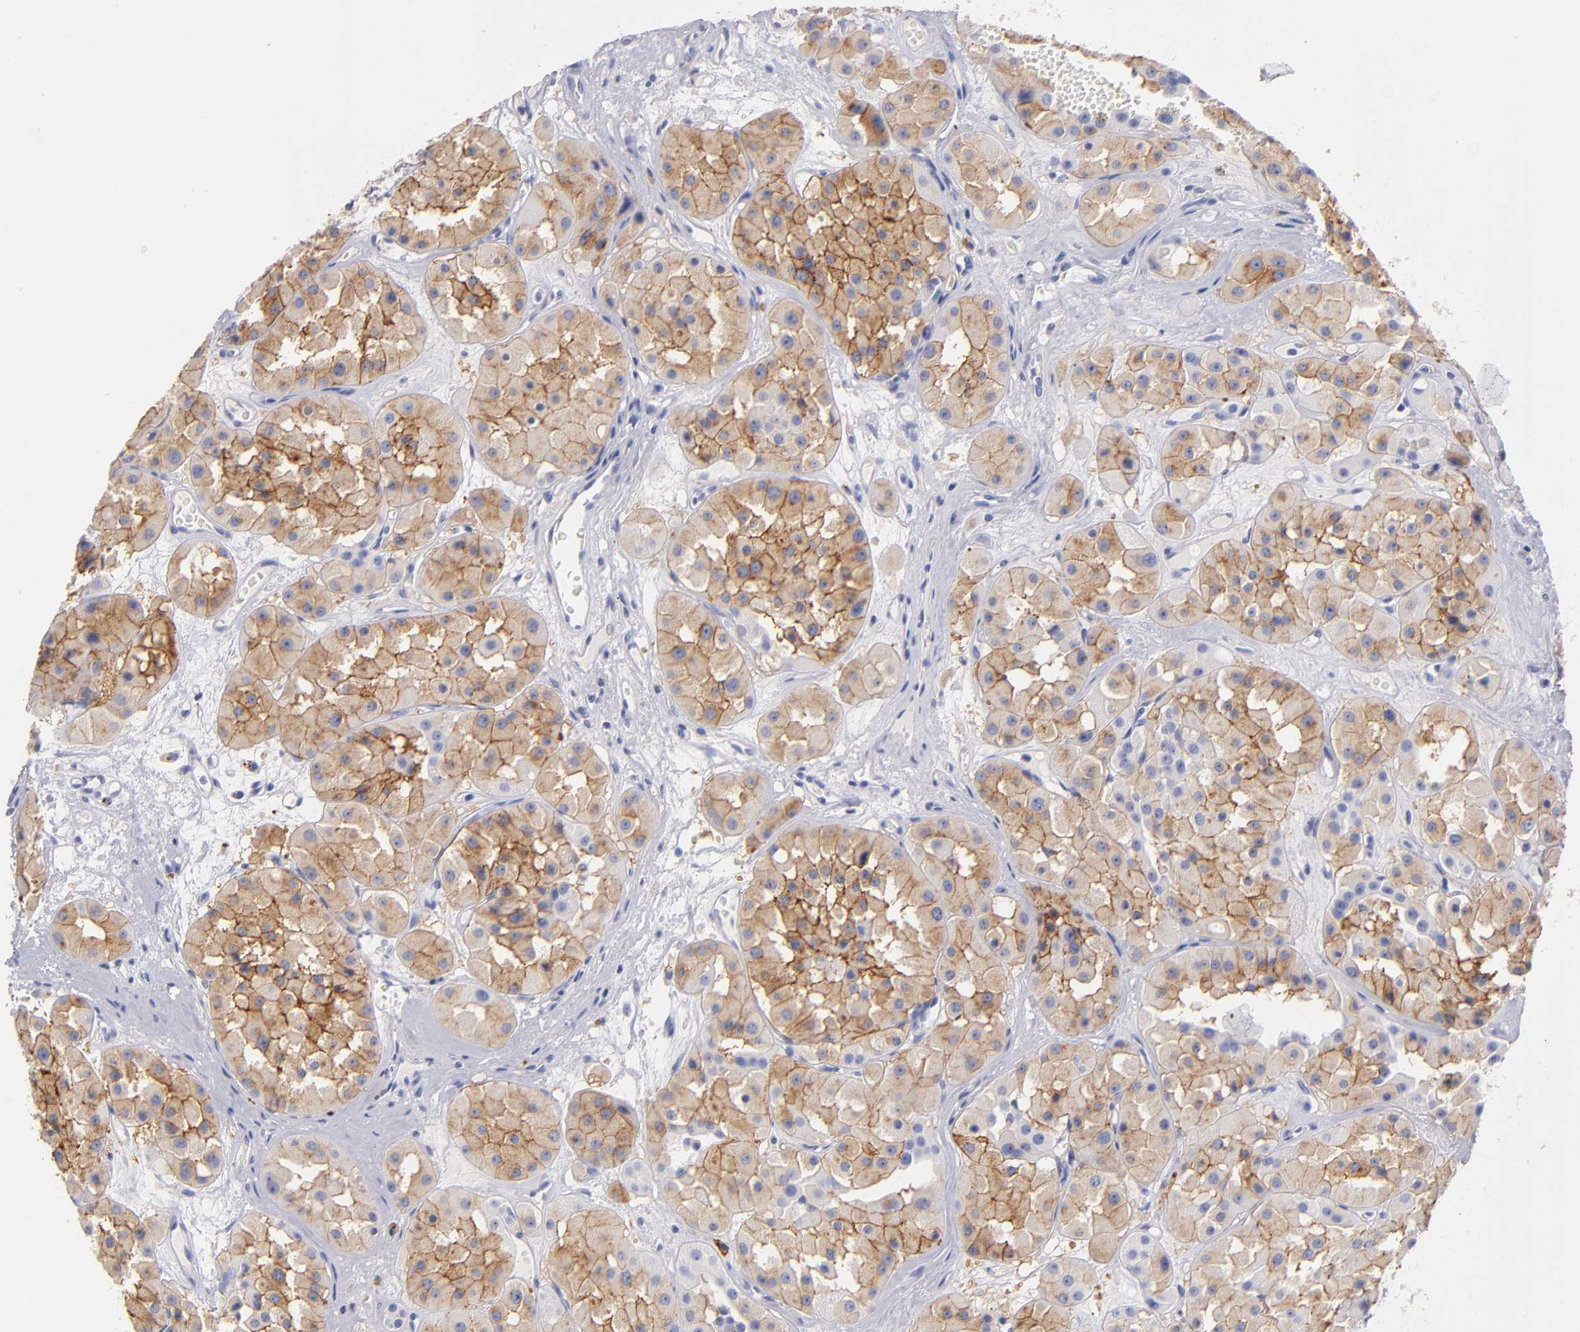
{"staining": {"intensity": "moderate", "quantity": ">75%", "location": "cytoplasmic/membranous"}, "tissue": "renal cancer", "cell_type": "Tumor cells", "image_type": "cancer", "snomed": [{"axis": "morphology", "description": "Adenocarcinoma, uncertain malignant potential"}, {"axis": "topography", "description": "Kidney"}], "caption": "Immunohistochemistry micrograph of human renal adenocarcinoma,  uncertain malignant potential stained for a protein (brown), which demonstrates medium levels of moderate cytoplasmic/membranous expression in approximately >75% of tumor cells.", "gene": "KIT", "patient": {"sex": "male", "age": 63}}